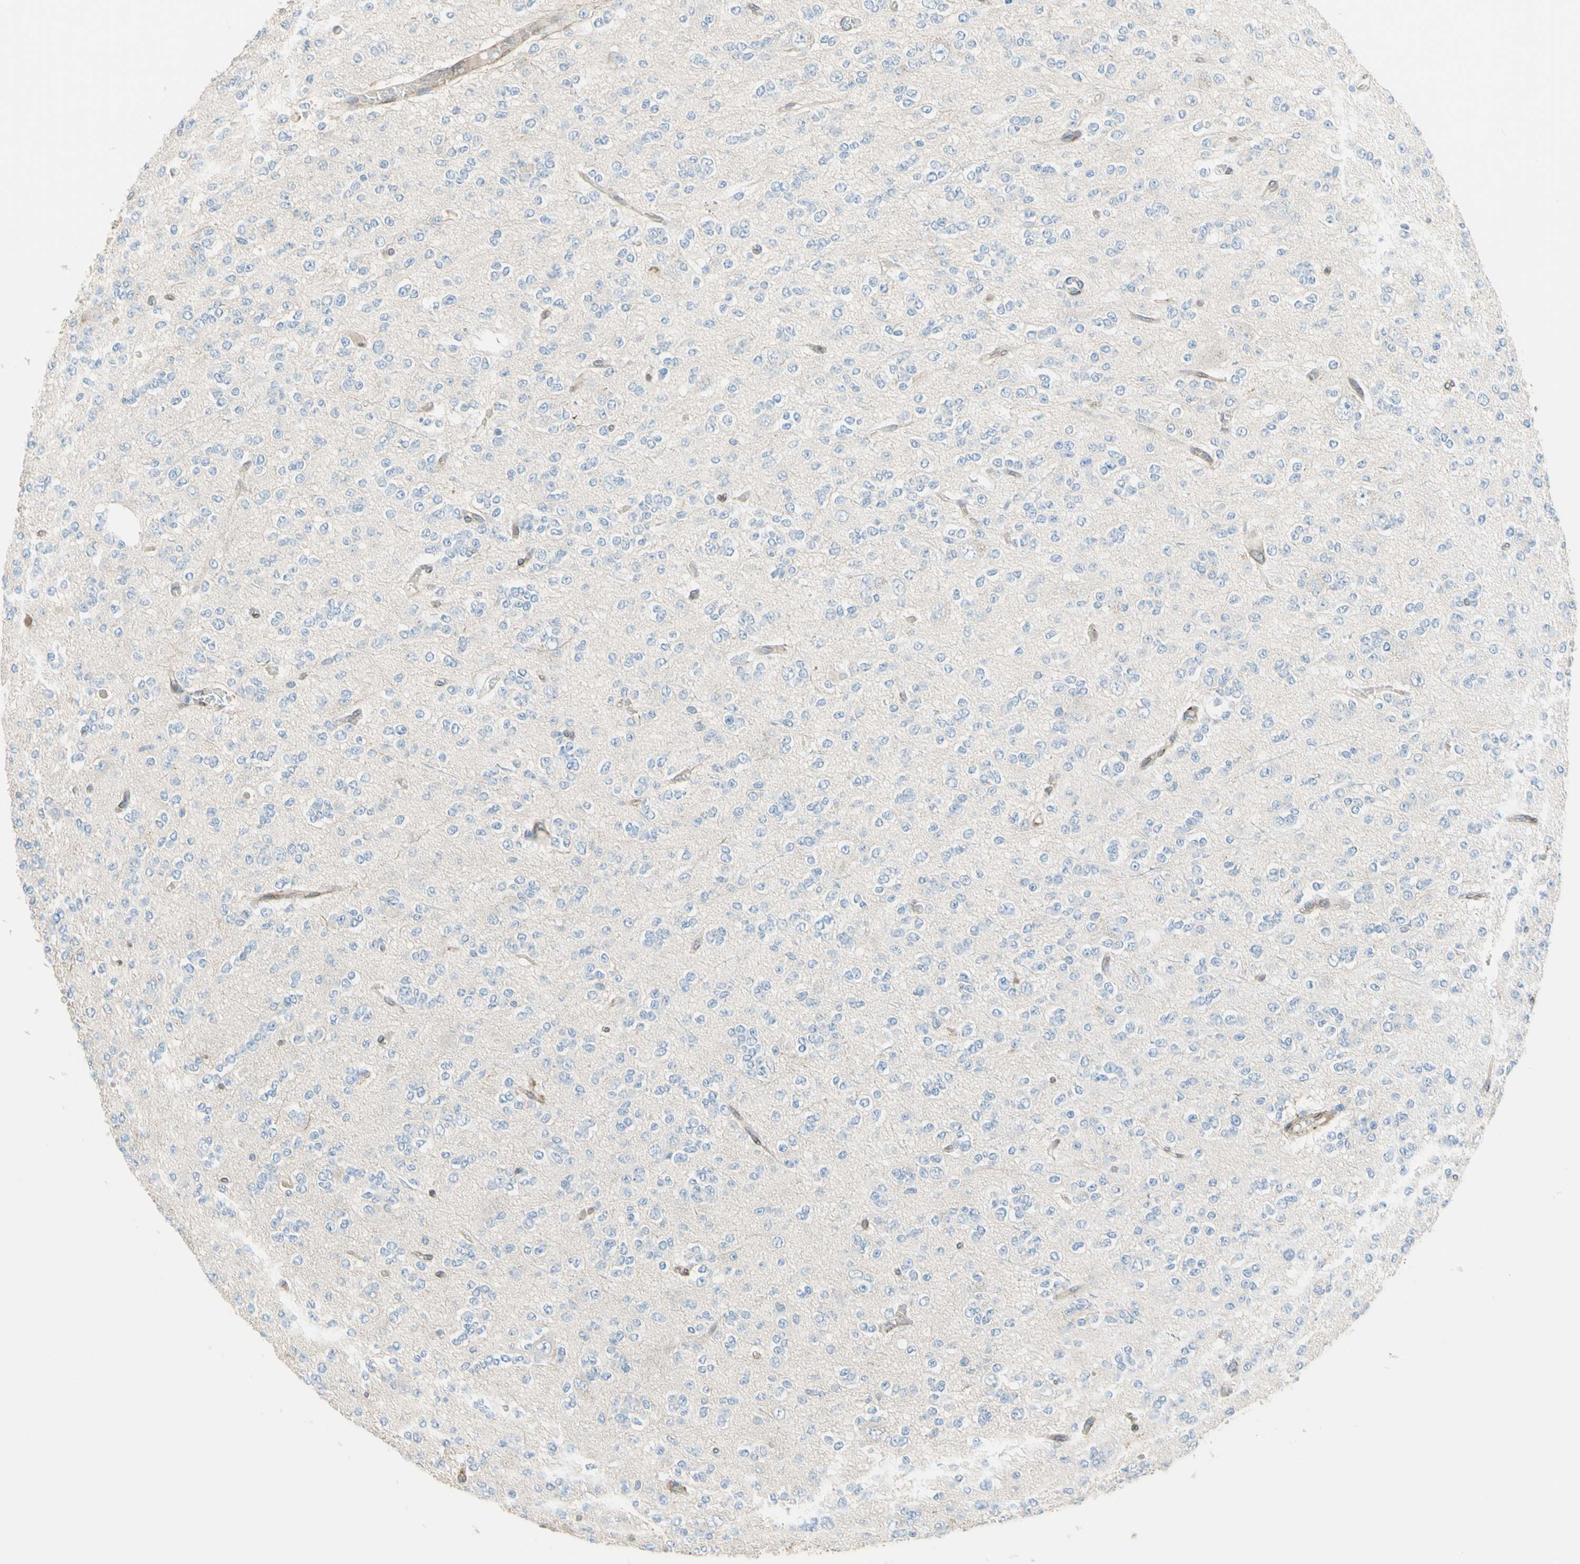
{"staining": {"intensity": "negative", "quantity": "none", "location": "none"}, "tissue": "glioma", "cell_type": "Tumor cells", "image_type": "cancer", "snomed": [{"axis": "morphology", "description": "Glioma, malignant, Low grade"}, {"axis": "topography", "description": "Brain"}], "caption": "This histopathology image is of glioma stained with immunohistochemistry (IHC) to label a protein in brown with the nuclei are counter-stained blue. There is no staining in tumor cells.", "gene": "TRAF2", "patient": {"sex": "male", "age": 38}}